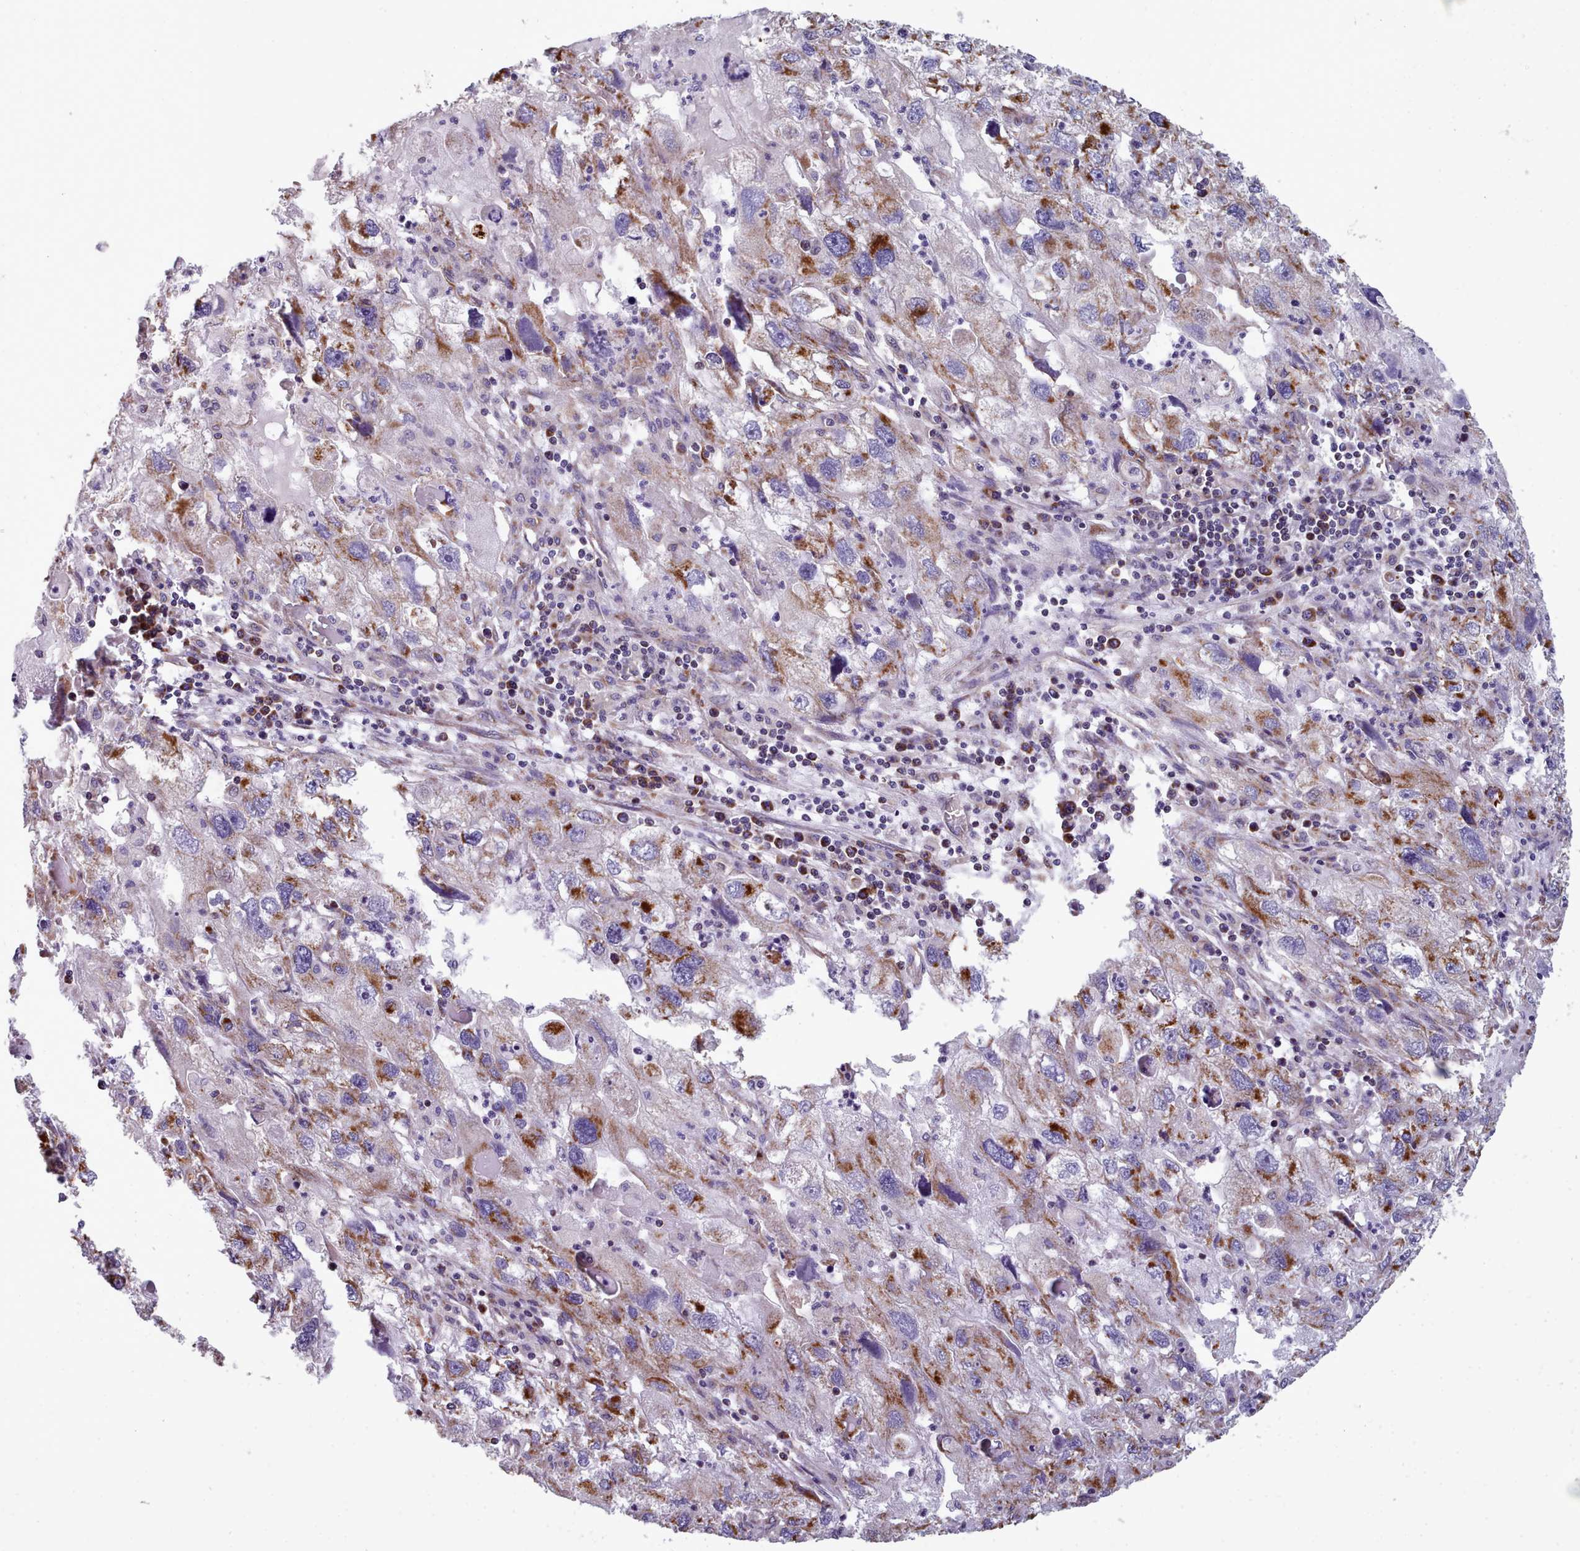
{"staining": {"intensity": "strong", "quantity": "<25%", "location": "cytoplasmic/membranous"}, "tissue": "endometrial cancer", "cell_type": "Tumor cells", "image_type": "cancer", "snomed": [{"axis": "morphology", "description": "Adenocarcinoma, NOS"}, {"axis": "topography", "description": "Endometrium"}], "caption": "A high-resolution image shows immunohistochemistry (IHC) staining of adenocarcinoma (endometrial), which reveals strong cytoplasmic/membranous expression in about <25% of tumor cells.", "gene": "SRP54", "patient": {"sex": "female", "age": 49}}